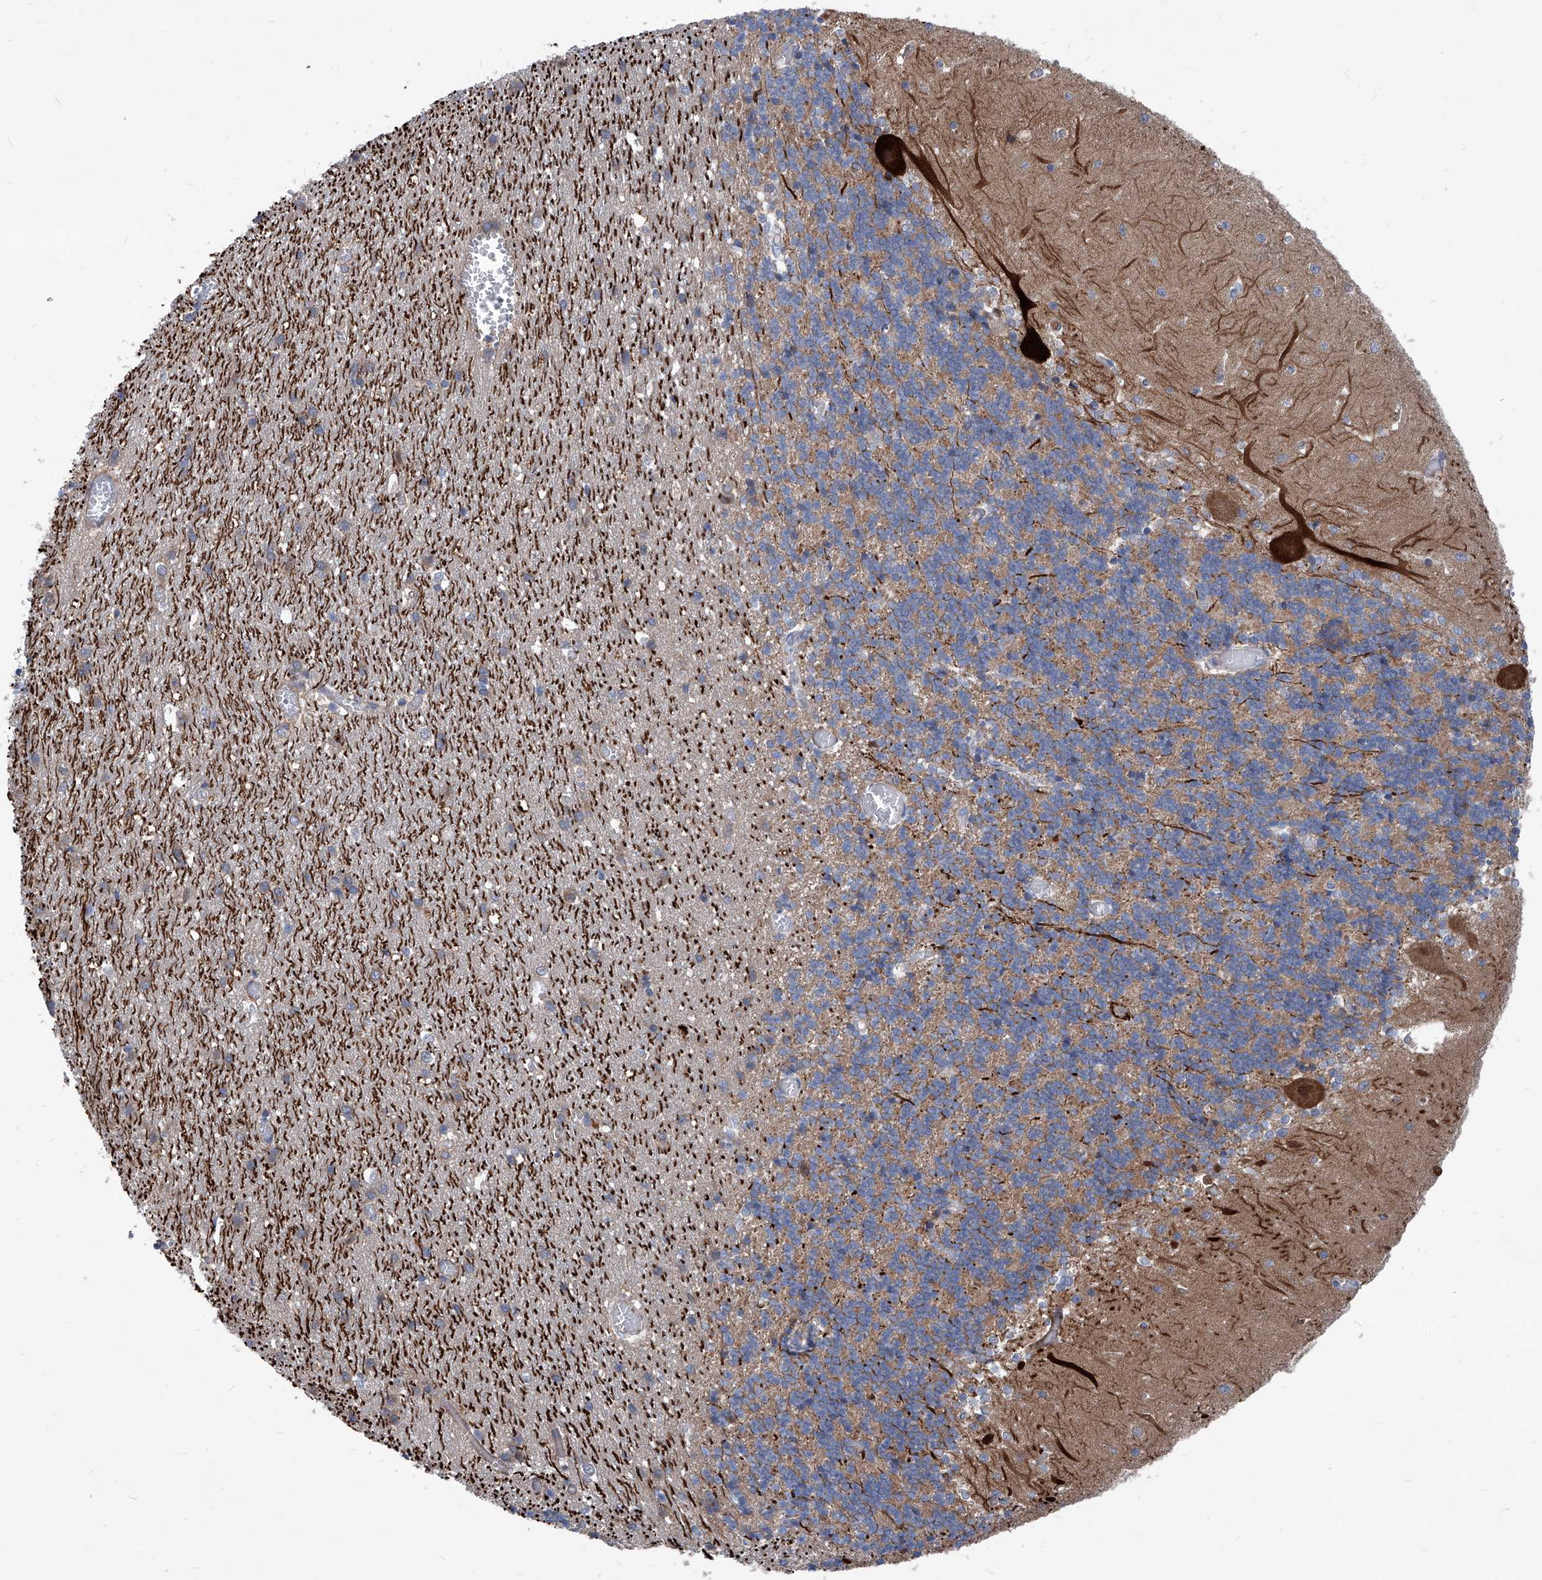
{"staining": {"intensity": "weak", "quantity": "25%-75%", "location": "cytoplasmic/membranous"}, "tissue": "cerebellum", "cell_type": "Cells in granular layer", "image_type": "normal", "snomed": [{"axis": "morphology", "description": "Normal tissue, NOS"}, {"axis": "topography", "description": "Cerebellum"}], "caption": "IHC of benign cerebellum exhibits low levels of weak cytoplasmic/membranous expression in about 25%-75% of cells in granular layer. The staining was performed using DAB to visualize the protein expression in brown, while the nuclei were stained in blue with hematoxylin (Magnification: 20x).", "gene": "EPHA8", "patient": {"sex": "male", "age": 37}}